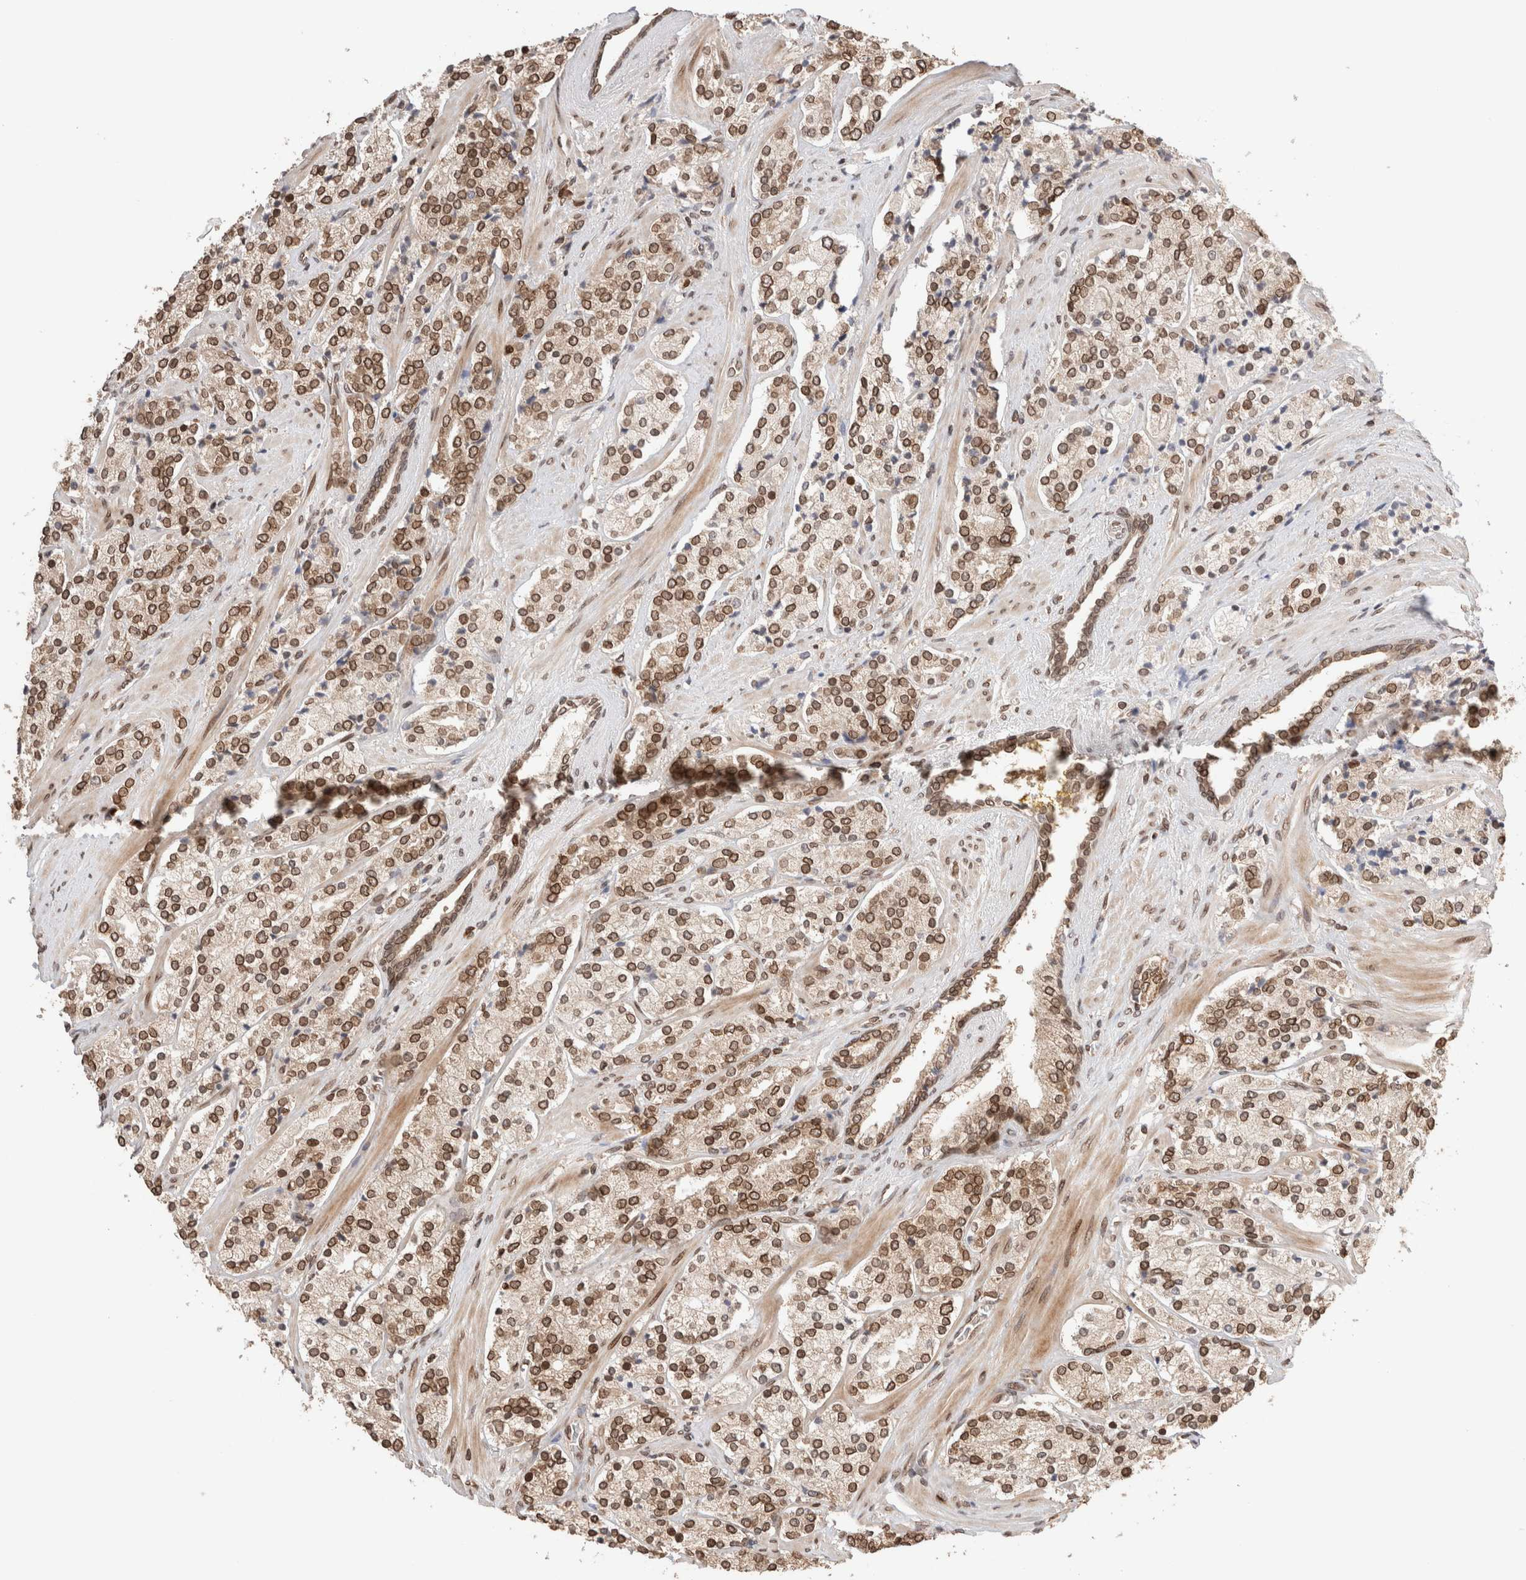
{"staining": {"intensity": "strong", "quantity": ">75%", "location": "cytoplasmic/membranous,nuclear"}, "tissue": "prostate cancer", "cell_type": "Tumor cells", "image_type": "cancer", "snomed": [{"axis": "morphology", "description": "Adenocarcinoma, High grade"}, {"axis": "topography", "description": "Prostate"}], "caption": "Protein expression analysis of human prostate cancer (adenocarcinoma (high-grade)) reveals strong cytoplasmic/membranous and nuclear staining in about >75% of tumor cells.", "gene": "TPR", "patient": {"sex": "male", "age": 71}}